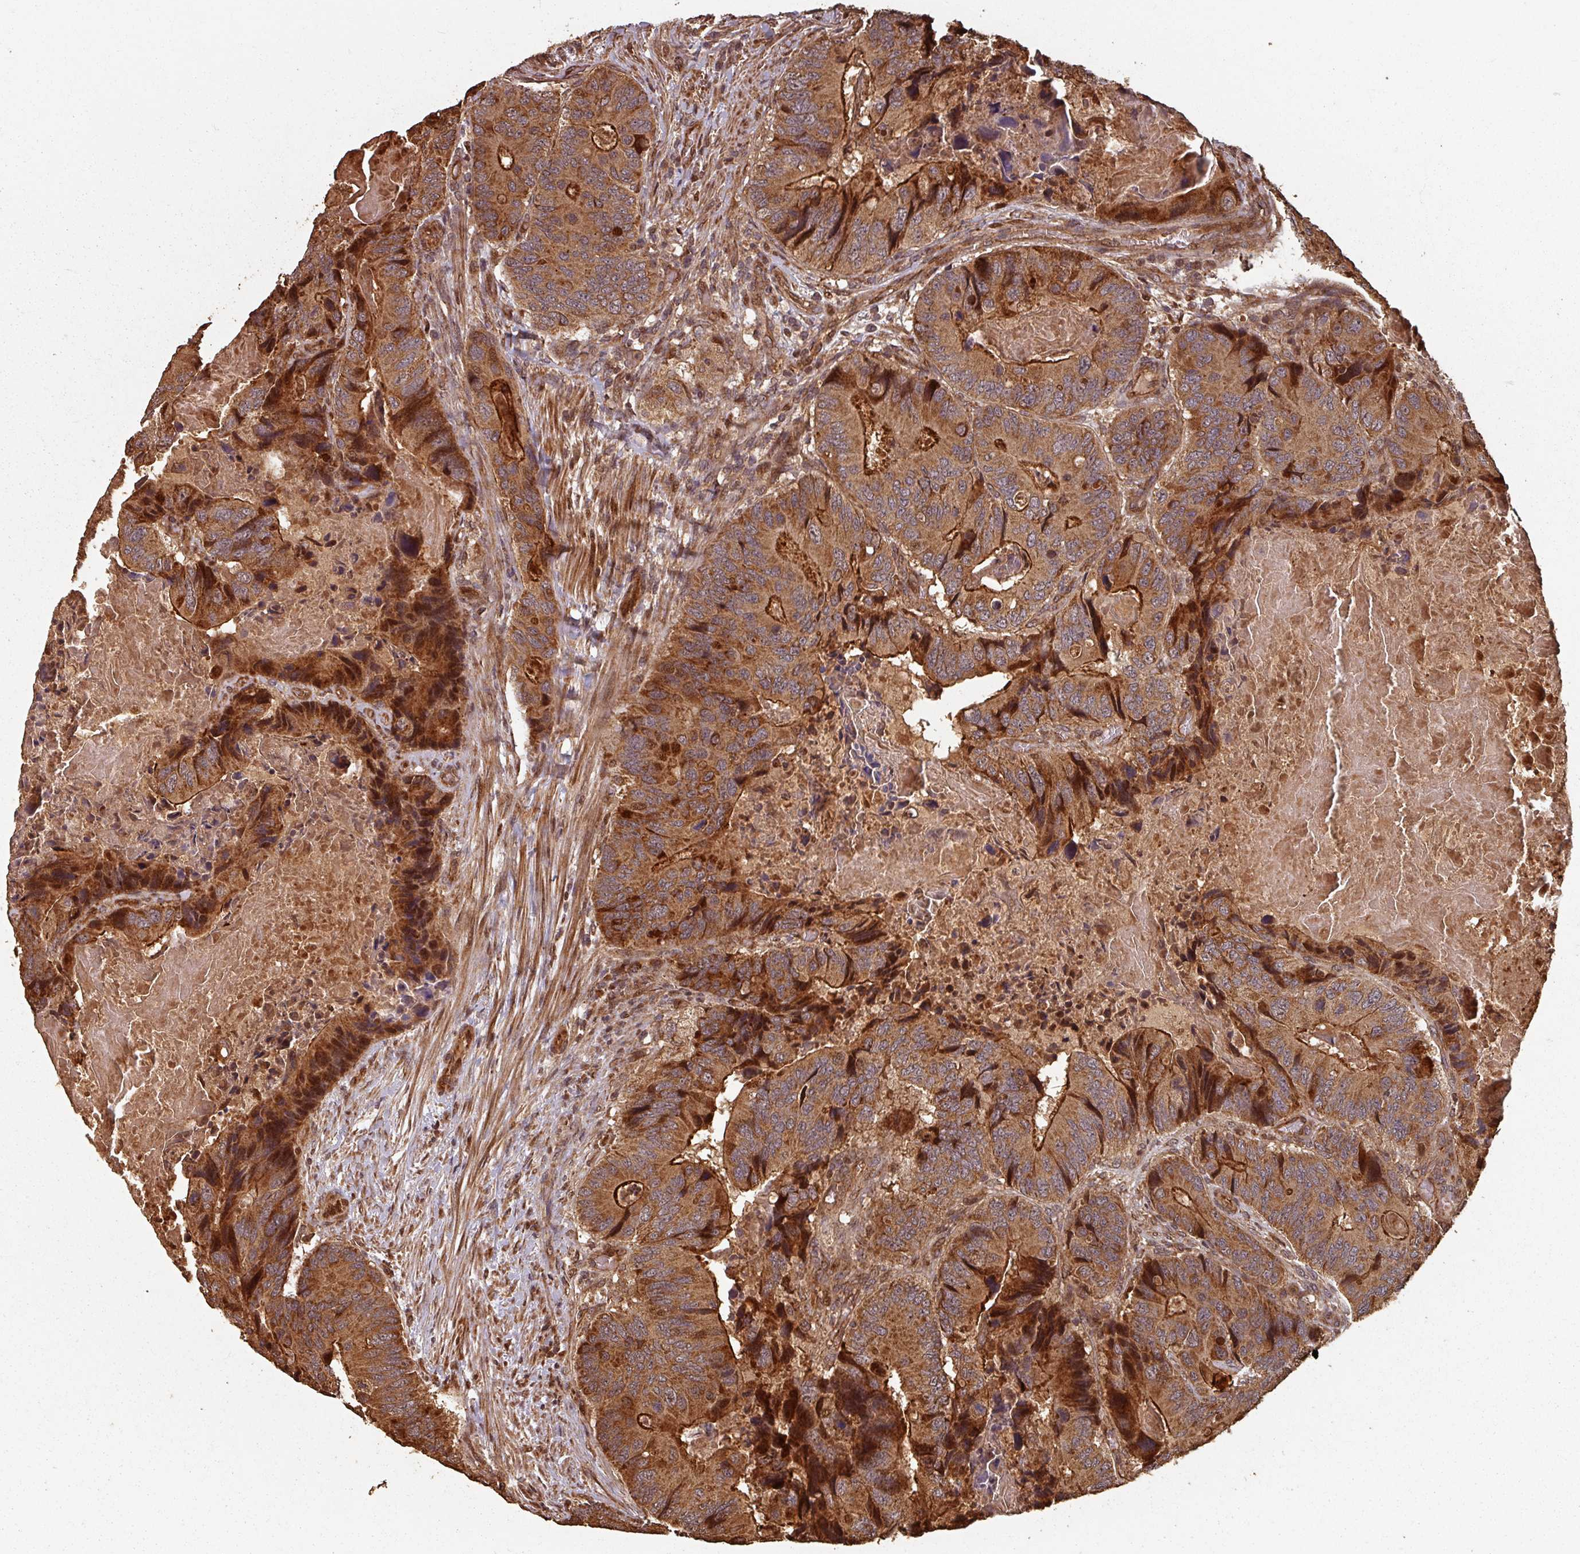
{"staining": {"intensity": "strong", "quantity": ">75%", "location": "cytoplasmic/membranous,nuclear"}, "tissue": "colorectal cancer", "cell_type": "Tumor cells", "image_type": "cancer", "snomed": [{"axis": "morphology", "description": "Adenocarcinoma, NOS"}, {"axis": "topography", "description": "Colon"}], "caption": "Strong cytoplasmic/membranous and nuclear expression is appreciated in about >75% of tumor cells in colorectal cancer.", "gene": "EID1", "patient": {"sex": "male", "age": 84}}